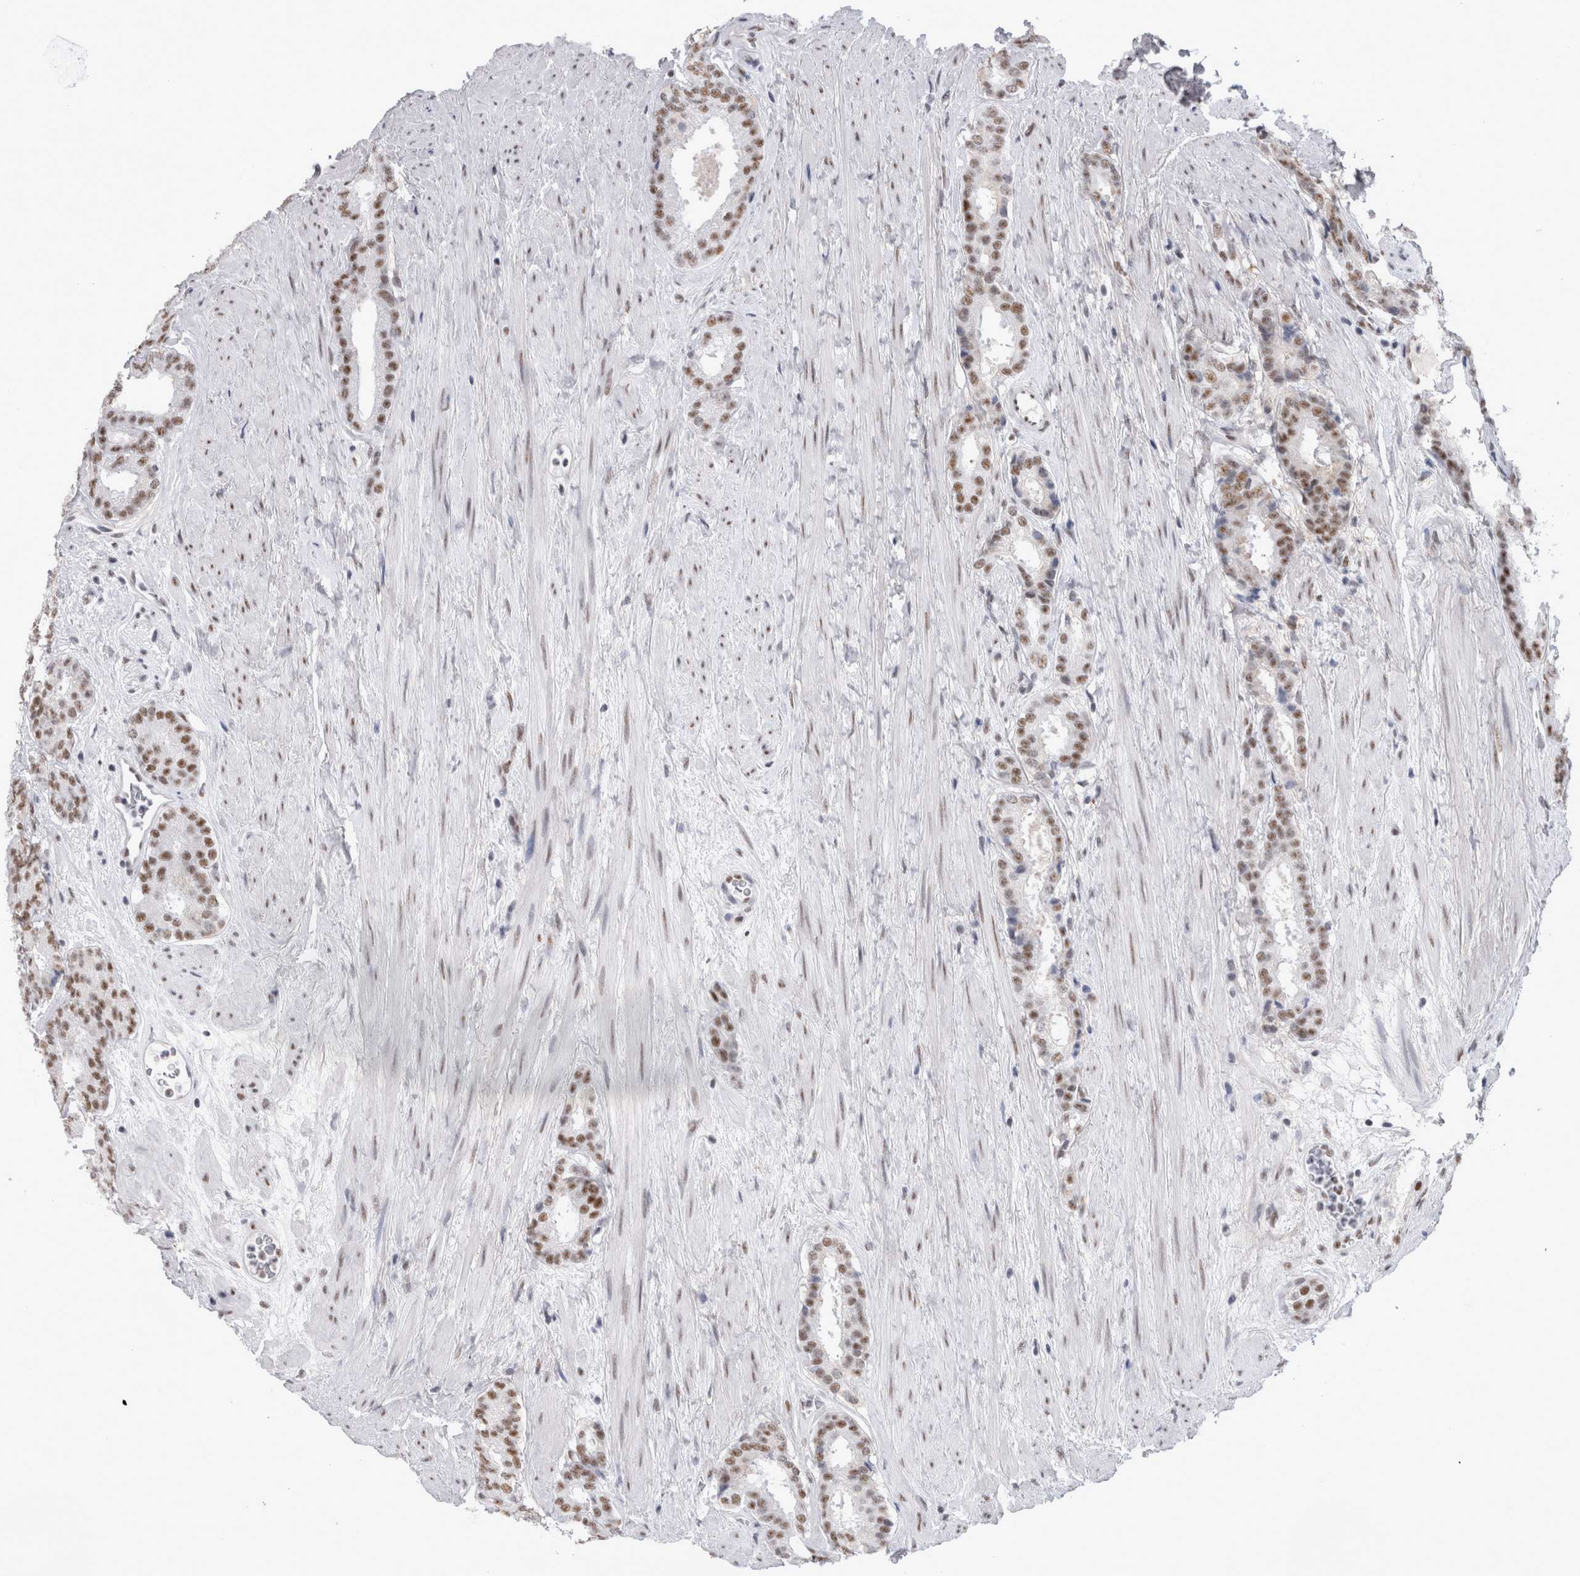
{"staining": {"intensity": "moderate", "quantity": ">75%", "location": "nuclear"}, "tissue": "prostate cancer", "cell_type": "Tumor cells", "image_type": "cancer", "snomed": [{"axis": "morphology", "description": "Adenocarcinoma, Low grade"}, {"axis": "topography", "description": "Prostate"}], "caption": "Protein analysis of prostate cancer tissue exhibits moderate nuclear staining in approximately >75% of tumor cells.", "gene": "API5", "patient": {"sex": "male", "age": 69}}